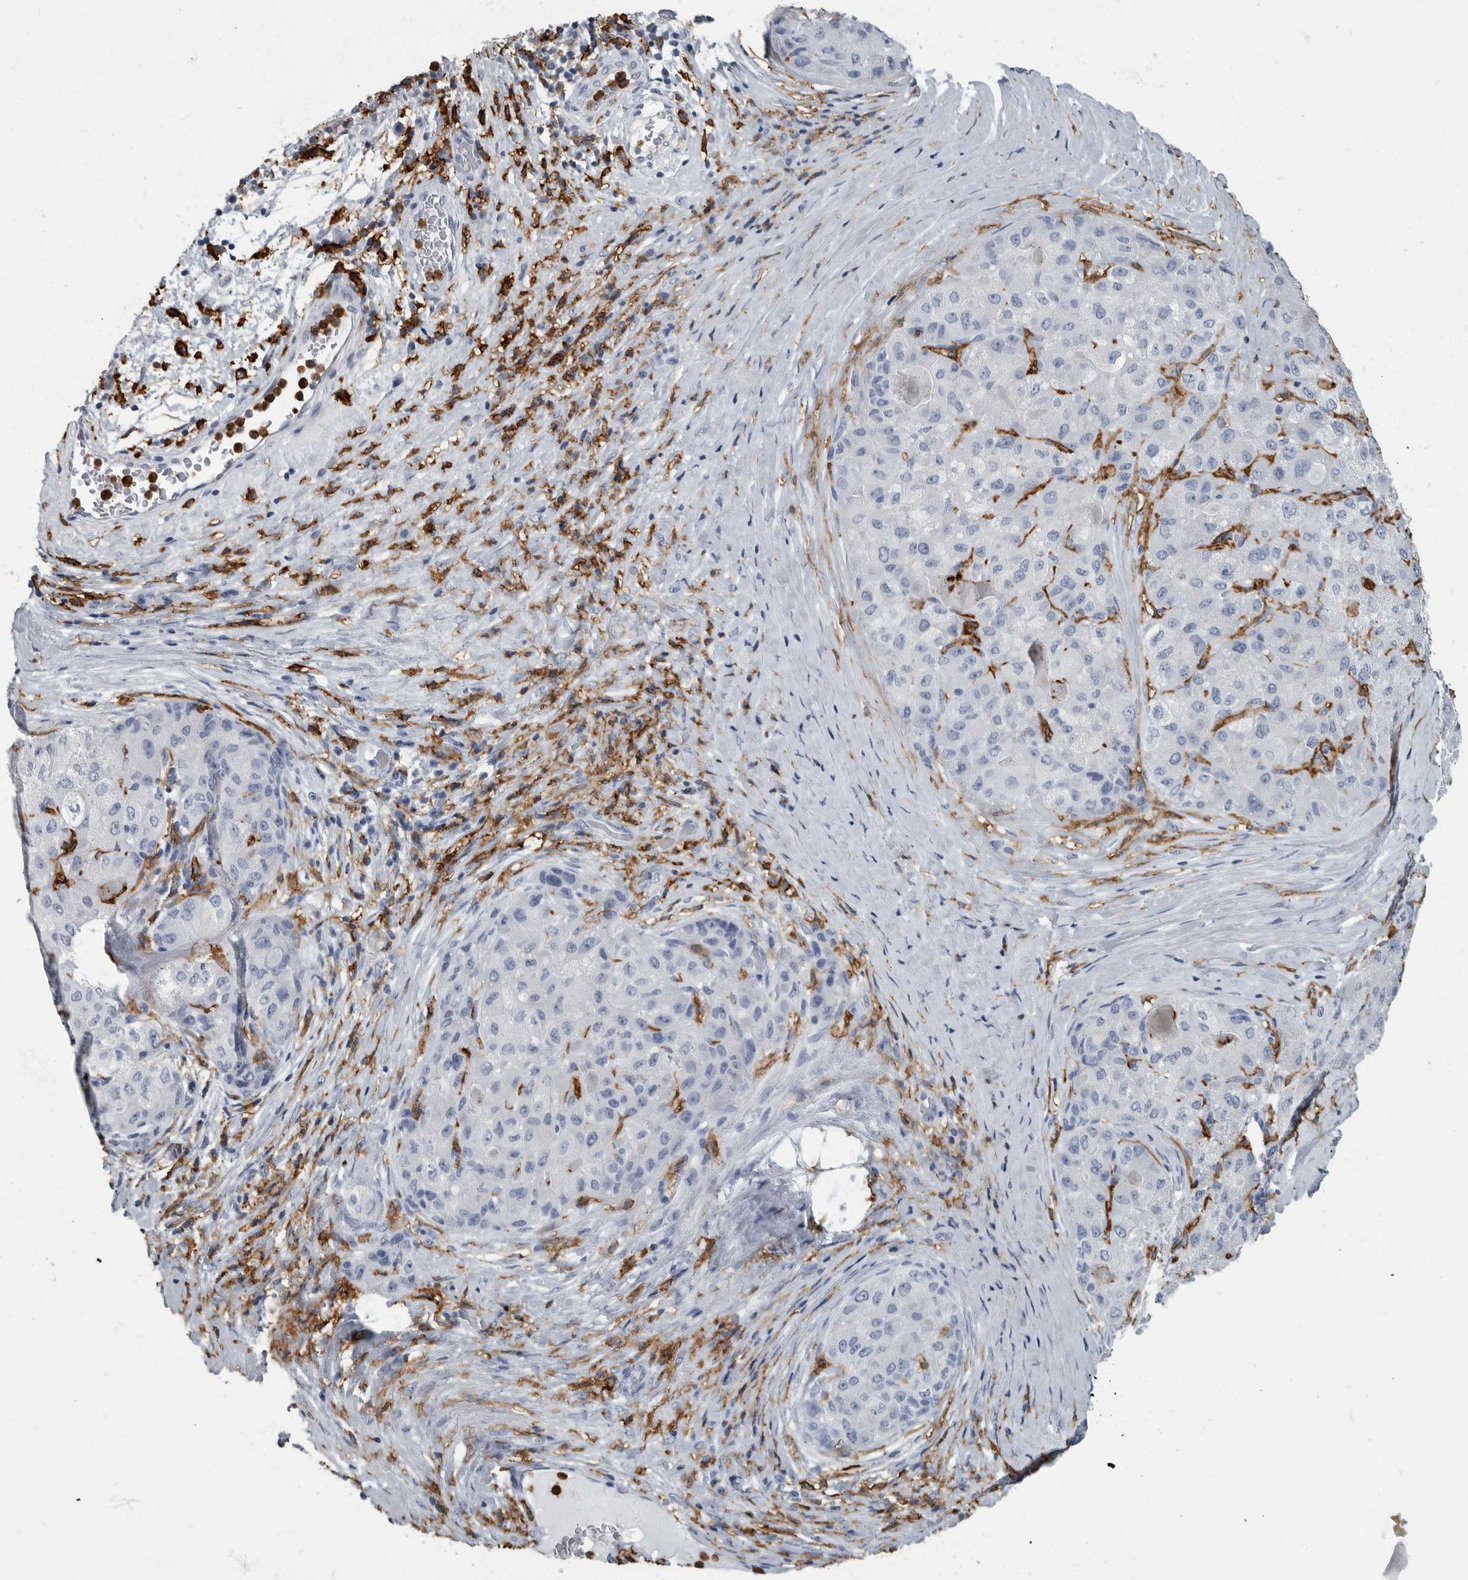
{"staining": {"intensity": "negative", "quantity": "none", "location": "none"}, "tissue": "liver cancer", "cell_type": "Tumor cells", "image_type": "cancer", "snomed": [{"axis": "morphology", "description": "Carcinoma, Hepatocellular, NOS"}, {"axis": "topography", "description": "Liver"}], "caption": "Immunohistochemistry (IHC) of liver hepatocellular carcinoma reveals no positivity in tumor cells.", "gene": "FCER1G", "patient": {"sex": "male", "age": 80}}